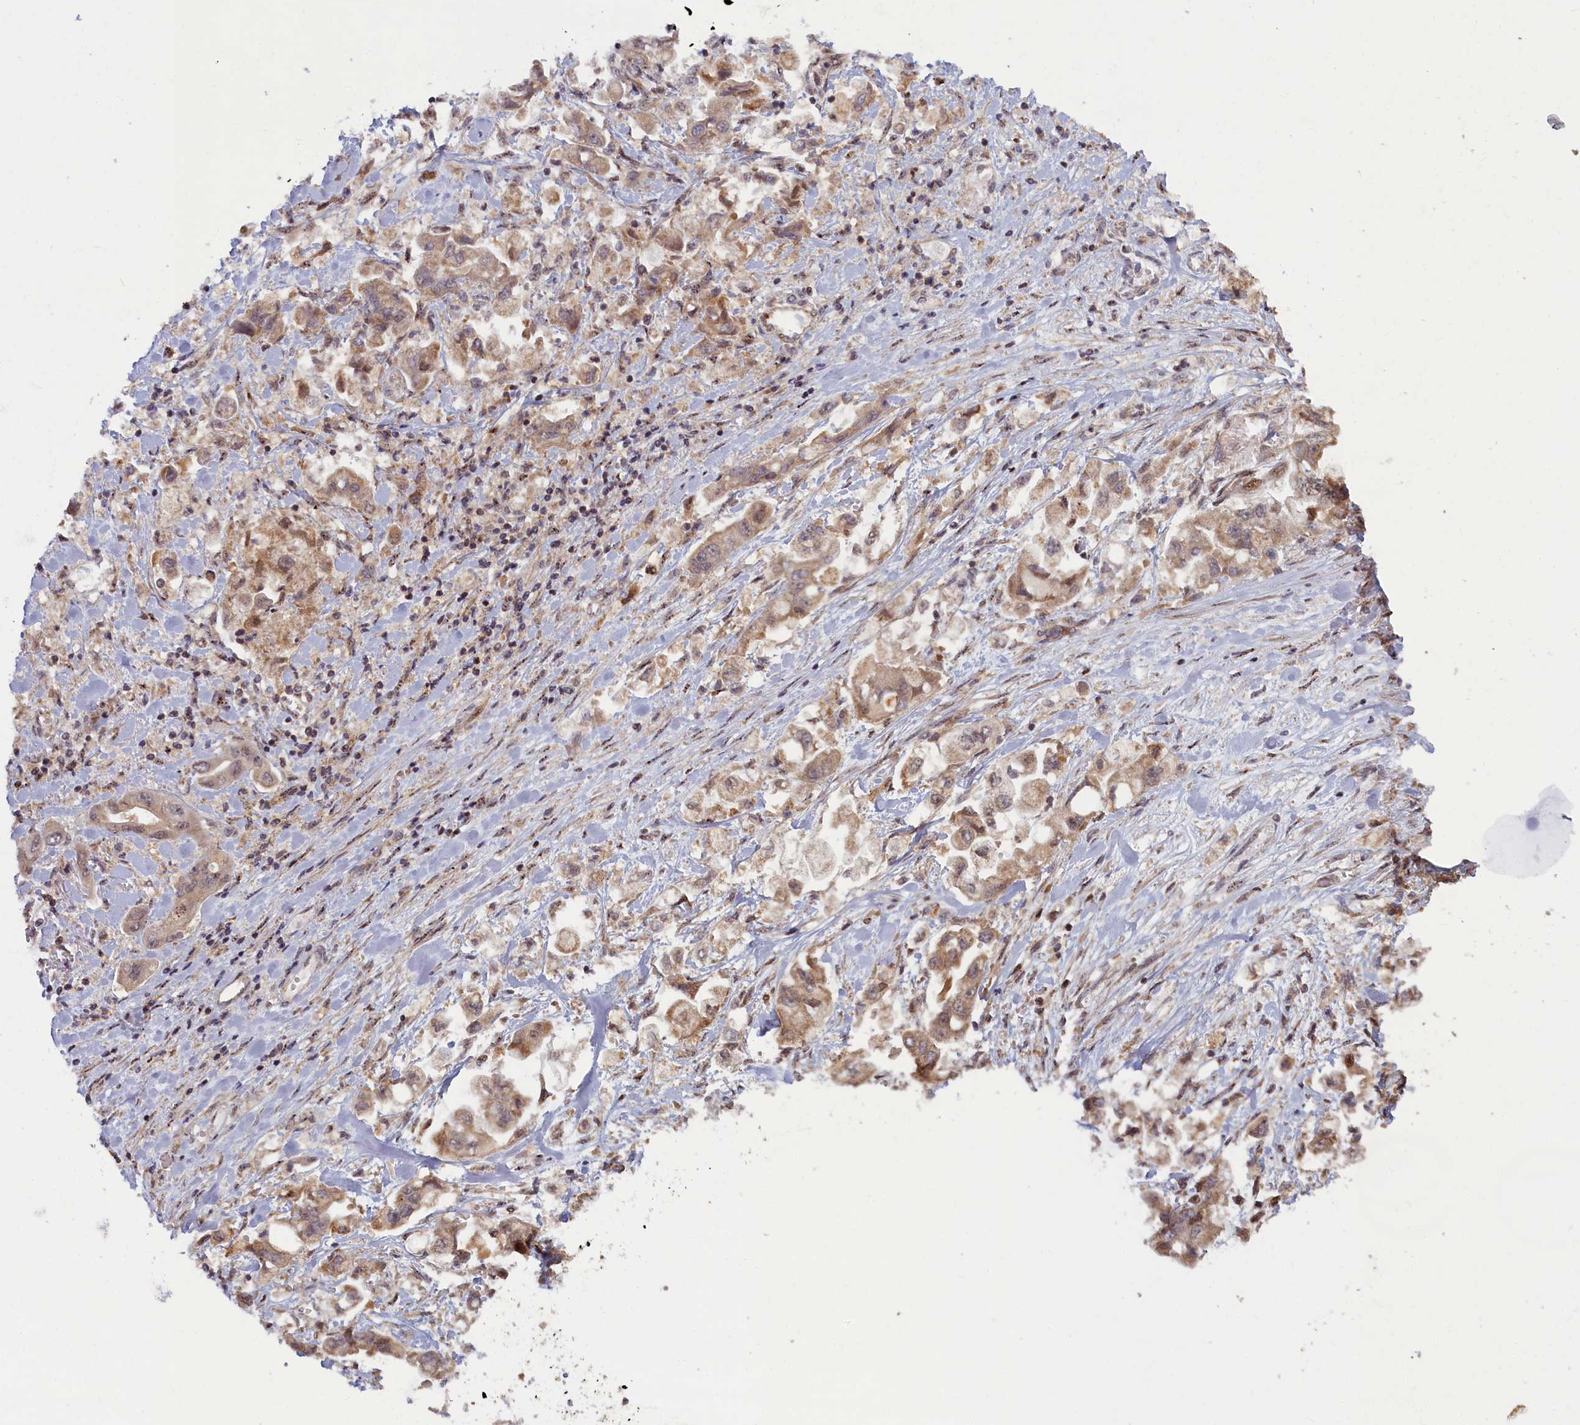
{"staining": {"intensity": "moderate", "quantity": ">75%", "location": "cytoplasmic/membranous"}, "tissue": "stomach cancer", "cell_type": "Tumor cells", "image_type": "cancer", "snomed": [{"axis": "morphology", "description": "Adenocarcinoma, NOS"}, {"axis": "topography", "description": "Stomach"}], "caption": "Brown immunohistochemical staining in human stomach cancer (adenocarcinoma) exhibits moderate cytoplasmic/membranous staining in about >75% of tumor cells.", "gene": "PLA2G10", "patient": {"sex": "male", "age": 62}}